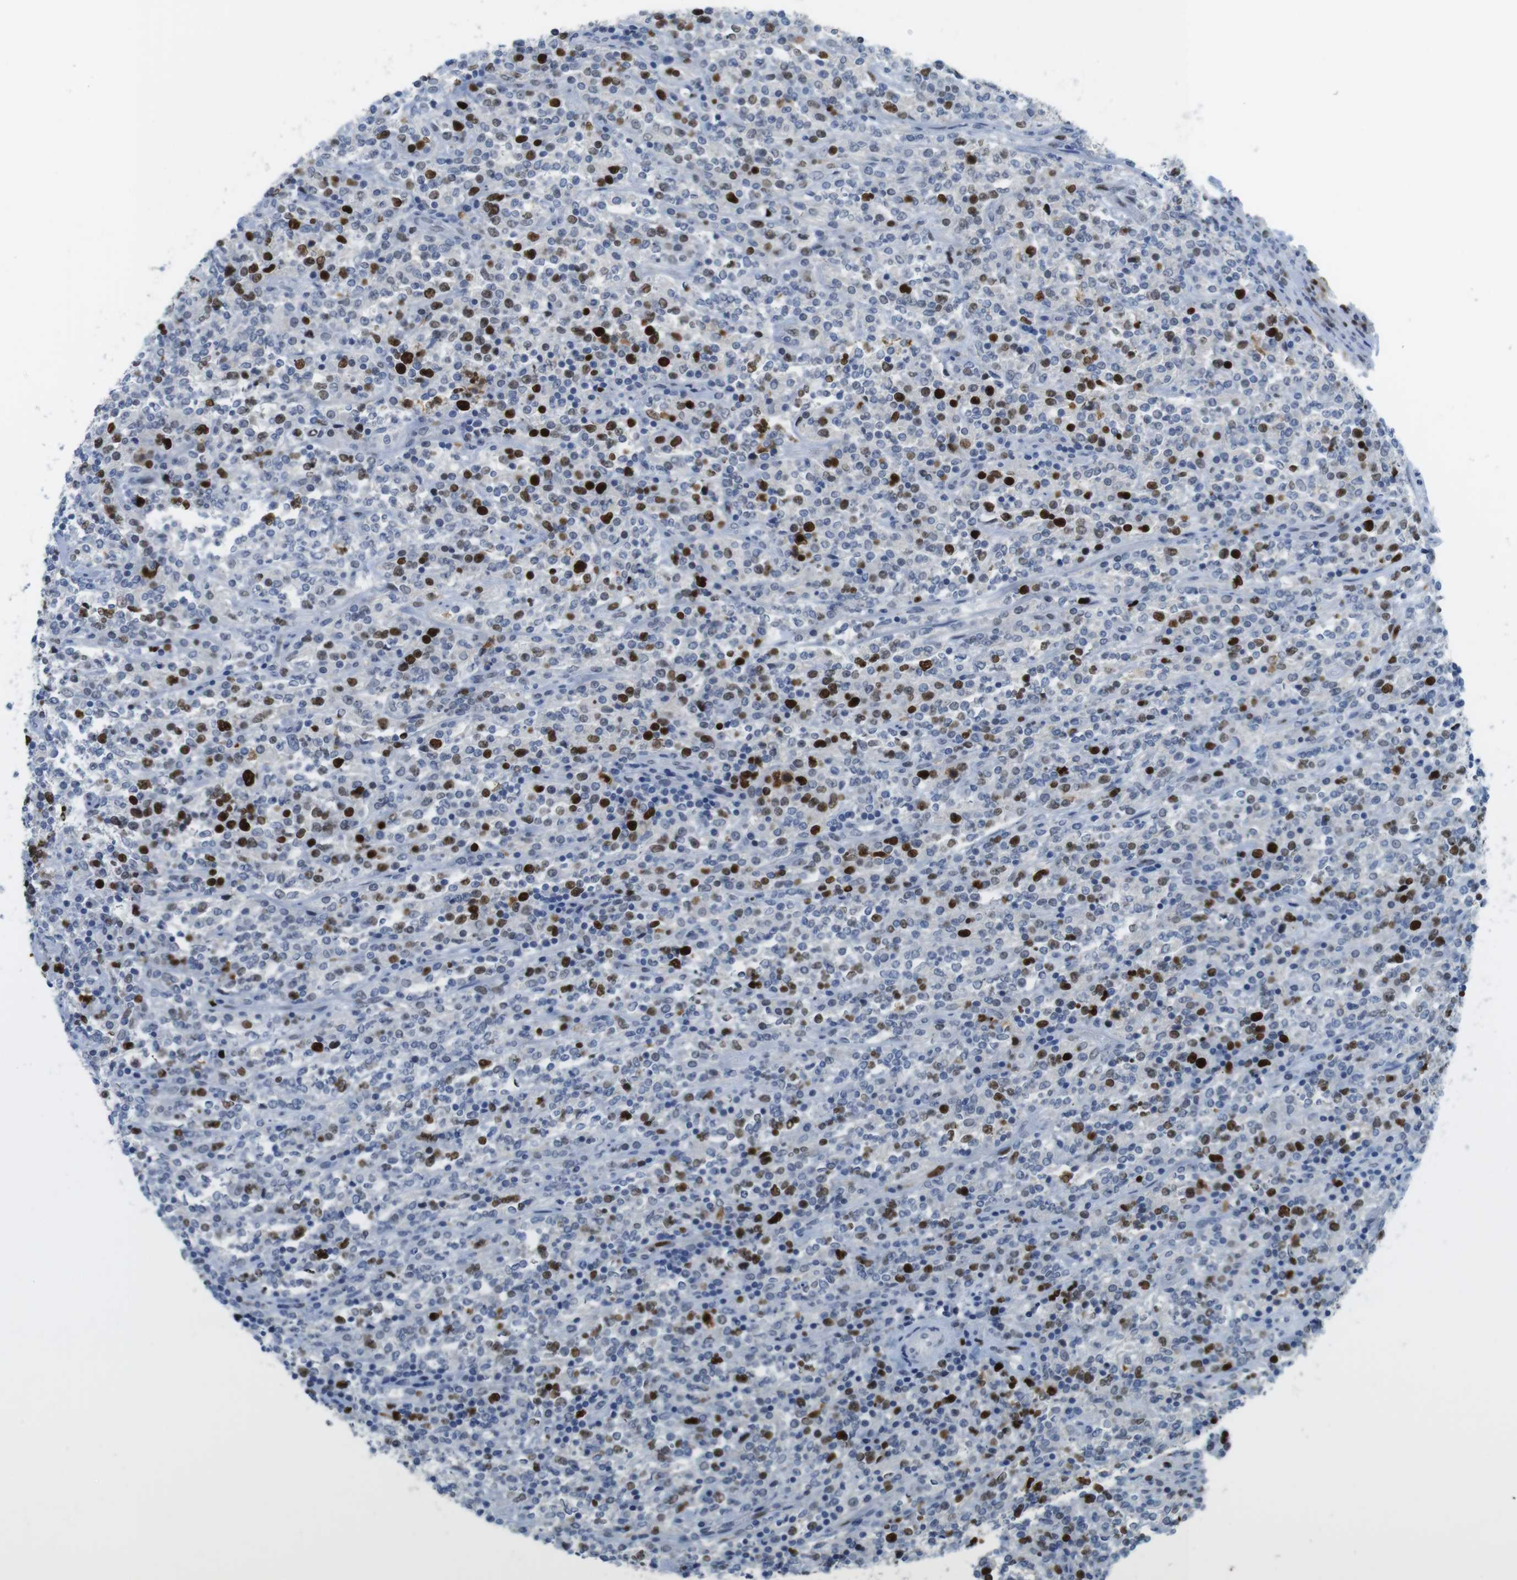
{"staining": {"intensity": "strong", "quantity": "<25%", "location": "nuclear"}, "tissue": "lymphoma", "cell_type": "Tumor cells", "image_type": "cancer", "snomed": [{"axis": "morphology", "description": "Malignant lymphoma, non-Hodgkin's type, High grade"}, {"axis": "topography", "description": "Soft tissue"}], "caption": "This is a histology image of immunohistochemistry (IHC) staining of malignant lymphoma, non-Hodgkin's type (high-grade), which shows strong staining in the nuclear of tumor cells.", "gene": "KPNA2", "patient": {"sex": "male", "age": 18}}